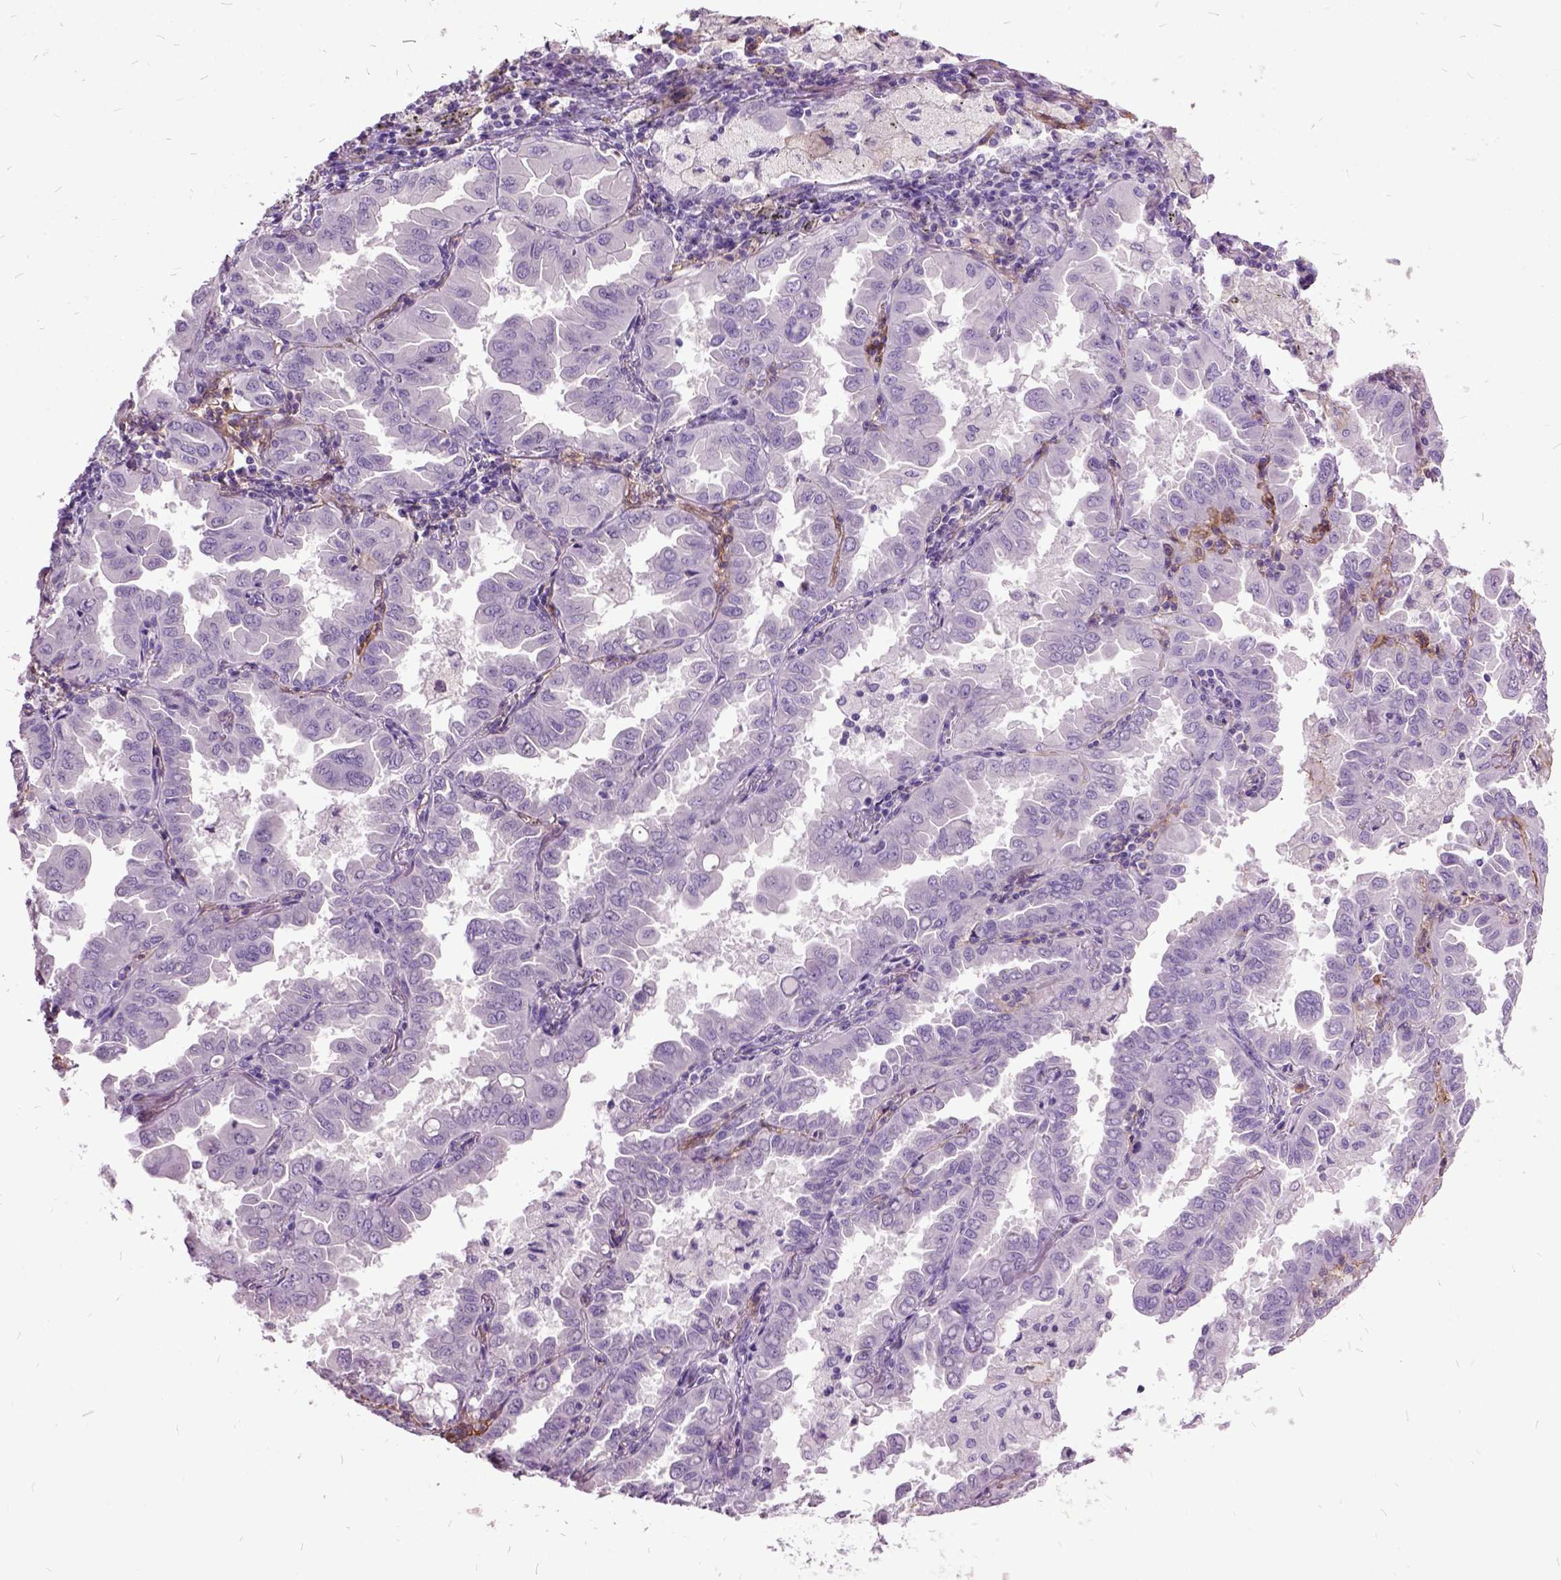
{"staining": {"intensity": "negative", "quantity": "none", "location": "none"}, "tissue": "lung cancer", "cell_type": "Tumor cells", "image_type": "cancer", "snomed": [{"axis": "morphology", "description": "Adenocarcinoma, NOS"}, {"axis": "topography", "description": "Lung"}], "caption": "A photomicrograph of lung cancer stained for a protein exhibits no brown staining in tumor cells.", "gene": "MME", "patient": {"sex": "male", "age": 64}}